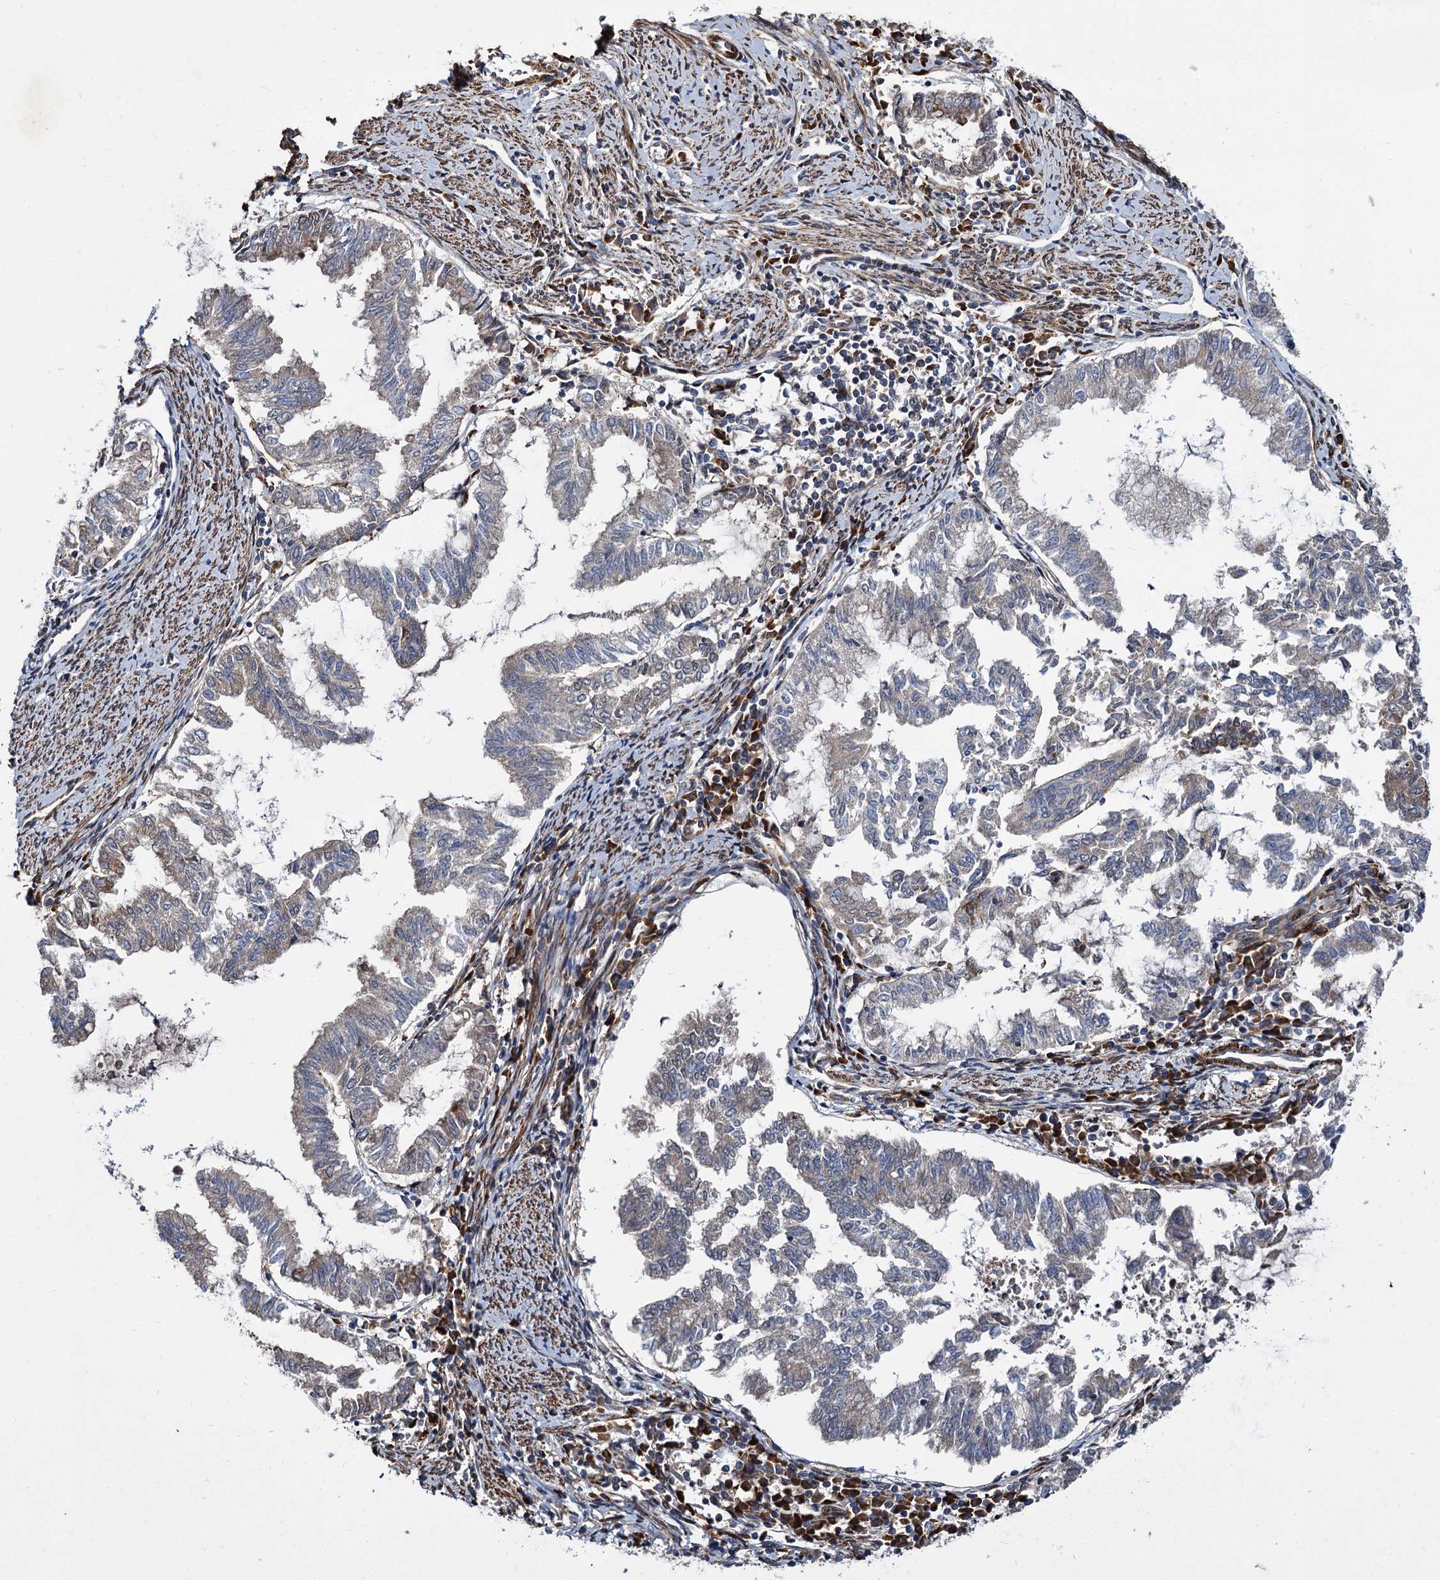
{"staining": {"intensity": "weak", "quantity": "<25%", "location": "cytoplasmic/membranous"}, "tissue": "endometrial cancer", "cell_type": "Tumor cells", "image_type": "cancer", "snomed": [{"axis": "morphology", "description": "Adenocarcinoma, NOS"}, {"axis": "topography", "description": "Endometrium"}], "caption": "Histopathology image shows no significant protein expression in tumor cells of endometrial cancer. Brightfield microscopy of IHC stained with DAB (brown) and hematoxylin (blue), captured at high magnification.", "gene": "ISM2", "patient": {"sex": "female", "age": 79}}